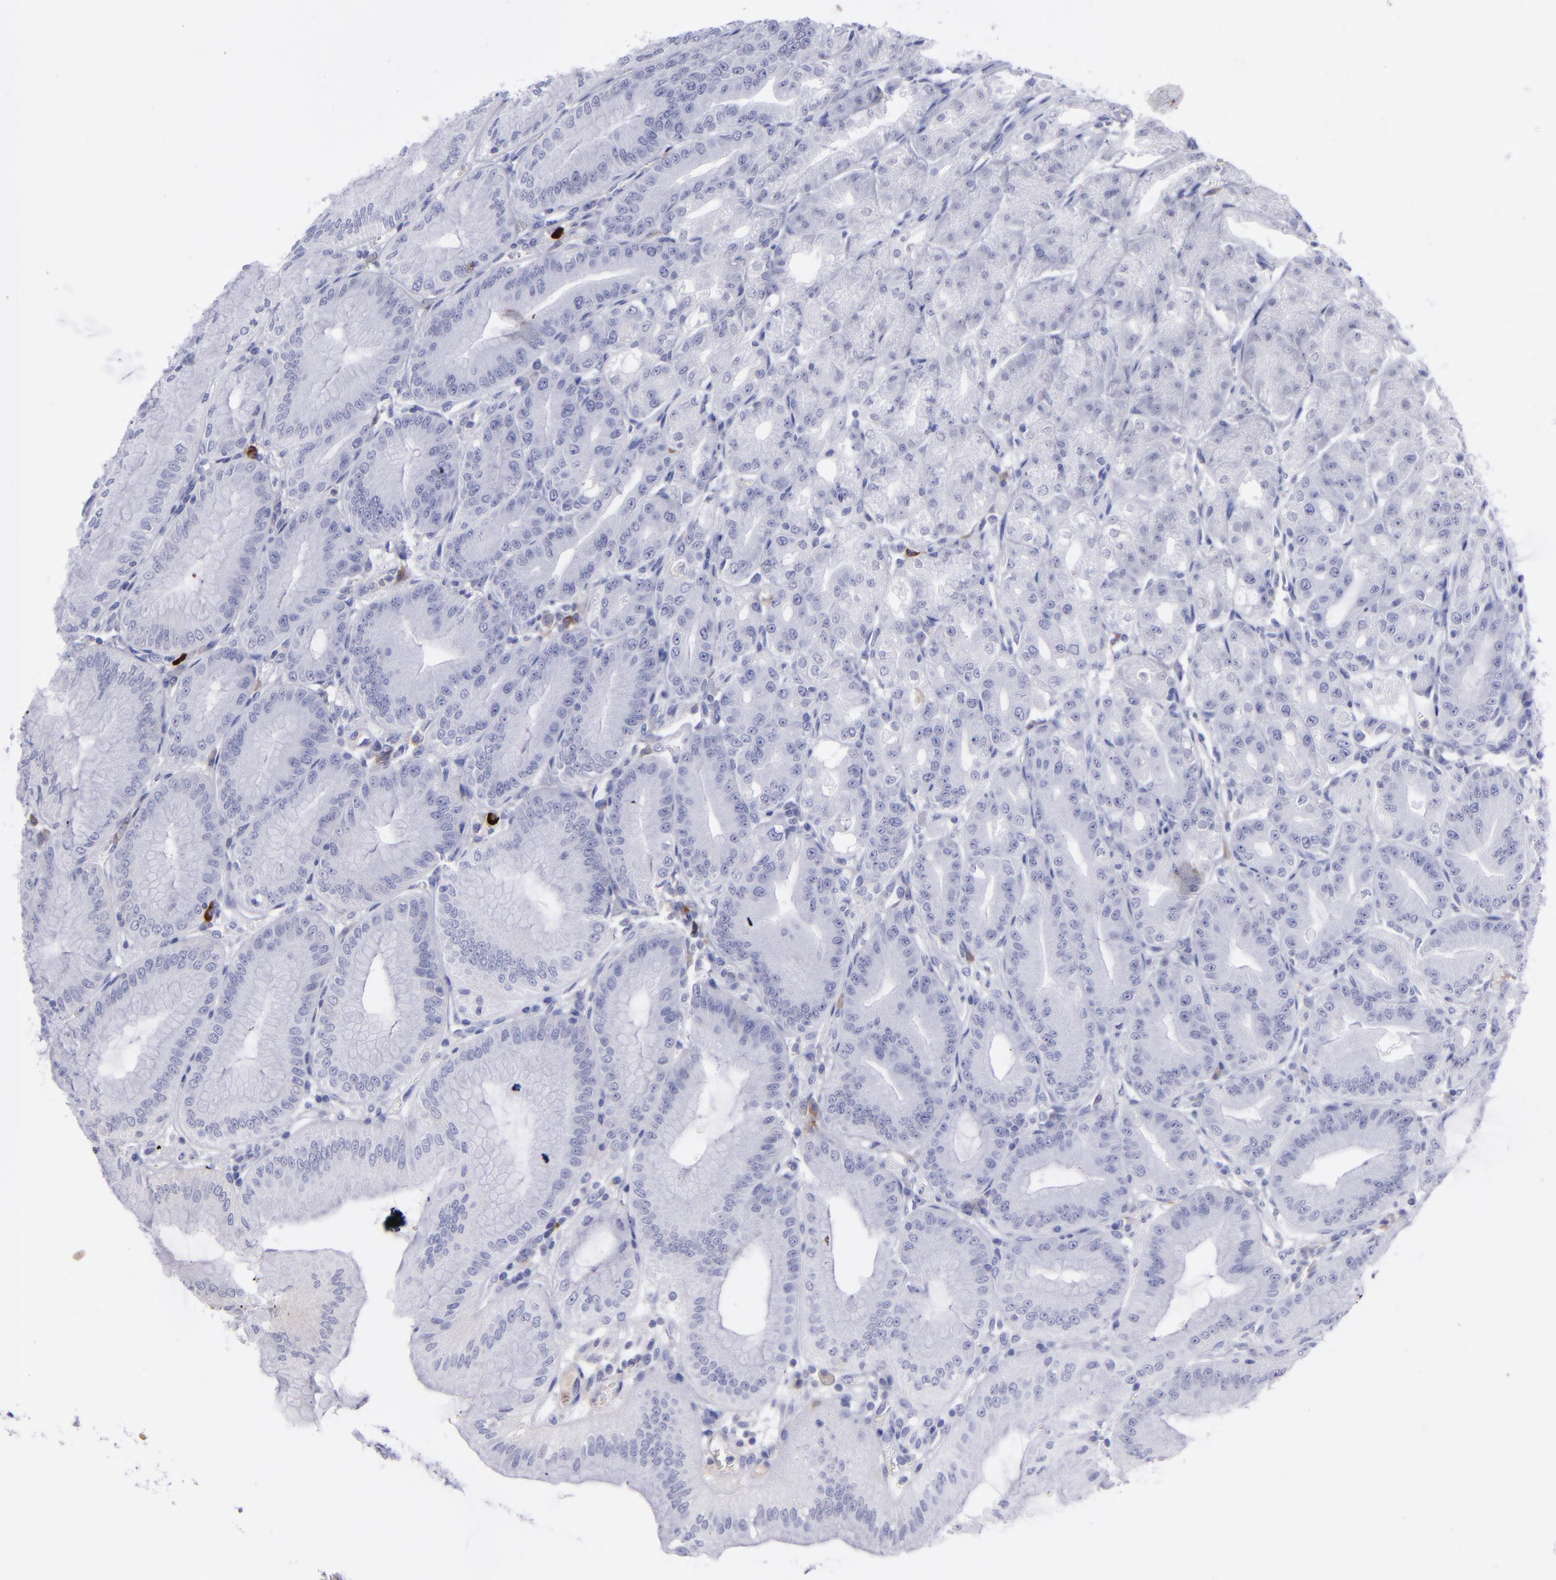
{"staining": {"intensity": "negative", "quantity": "none", "location": "none"}, "tissue": "stomach", "cell_type": "Glandular cells", "image_type": "normal", "snomed": [{"axis": "morphology", "description": "Normal tissue, NOS"}, {"axis": "topography", "description": "Stomach, lower"}], "caption": "Immunohistochemistry (IHC) image of benign stomach: stomach stained with DAB demonstrates no significant protein staining in glandular cells. Brightfield microscopy of IHC stained with DAB (brown) and hematoxylin (blue), captured at high magnification.", "gene": "CD37", "patient": {"sex": "male", "age": 71}}